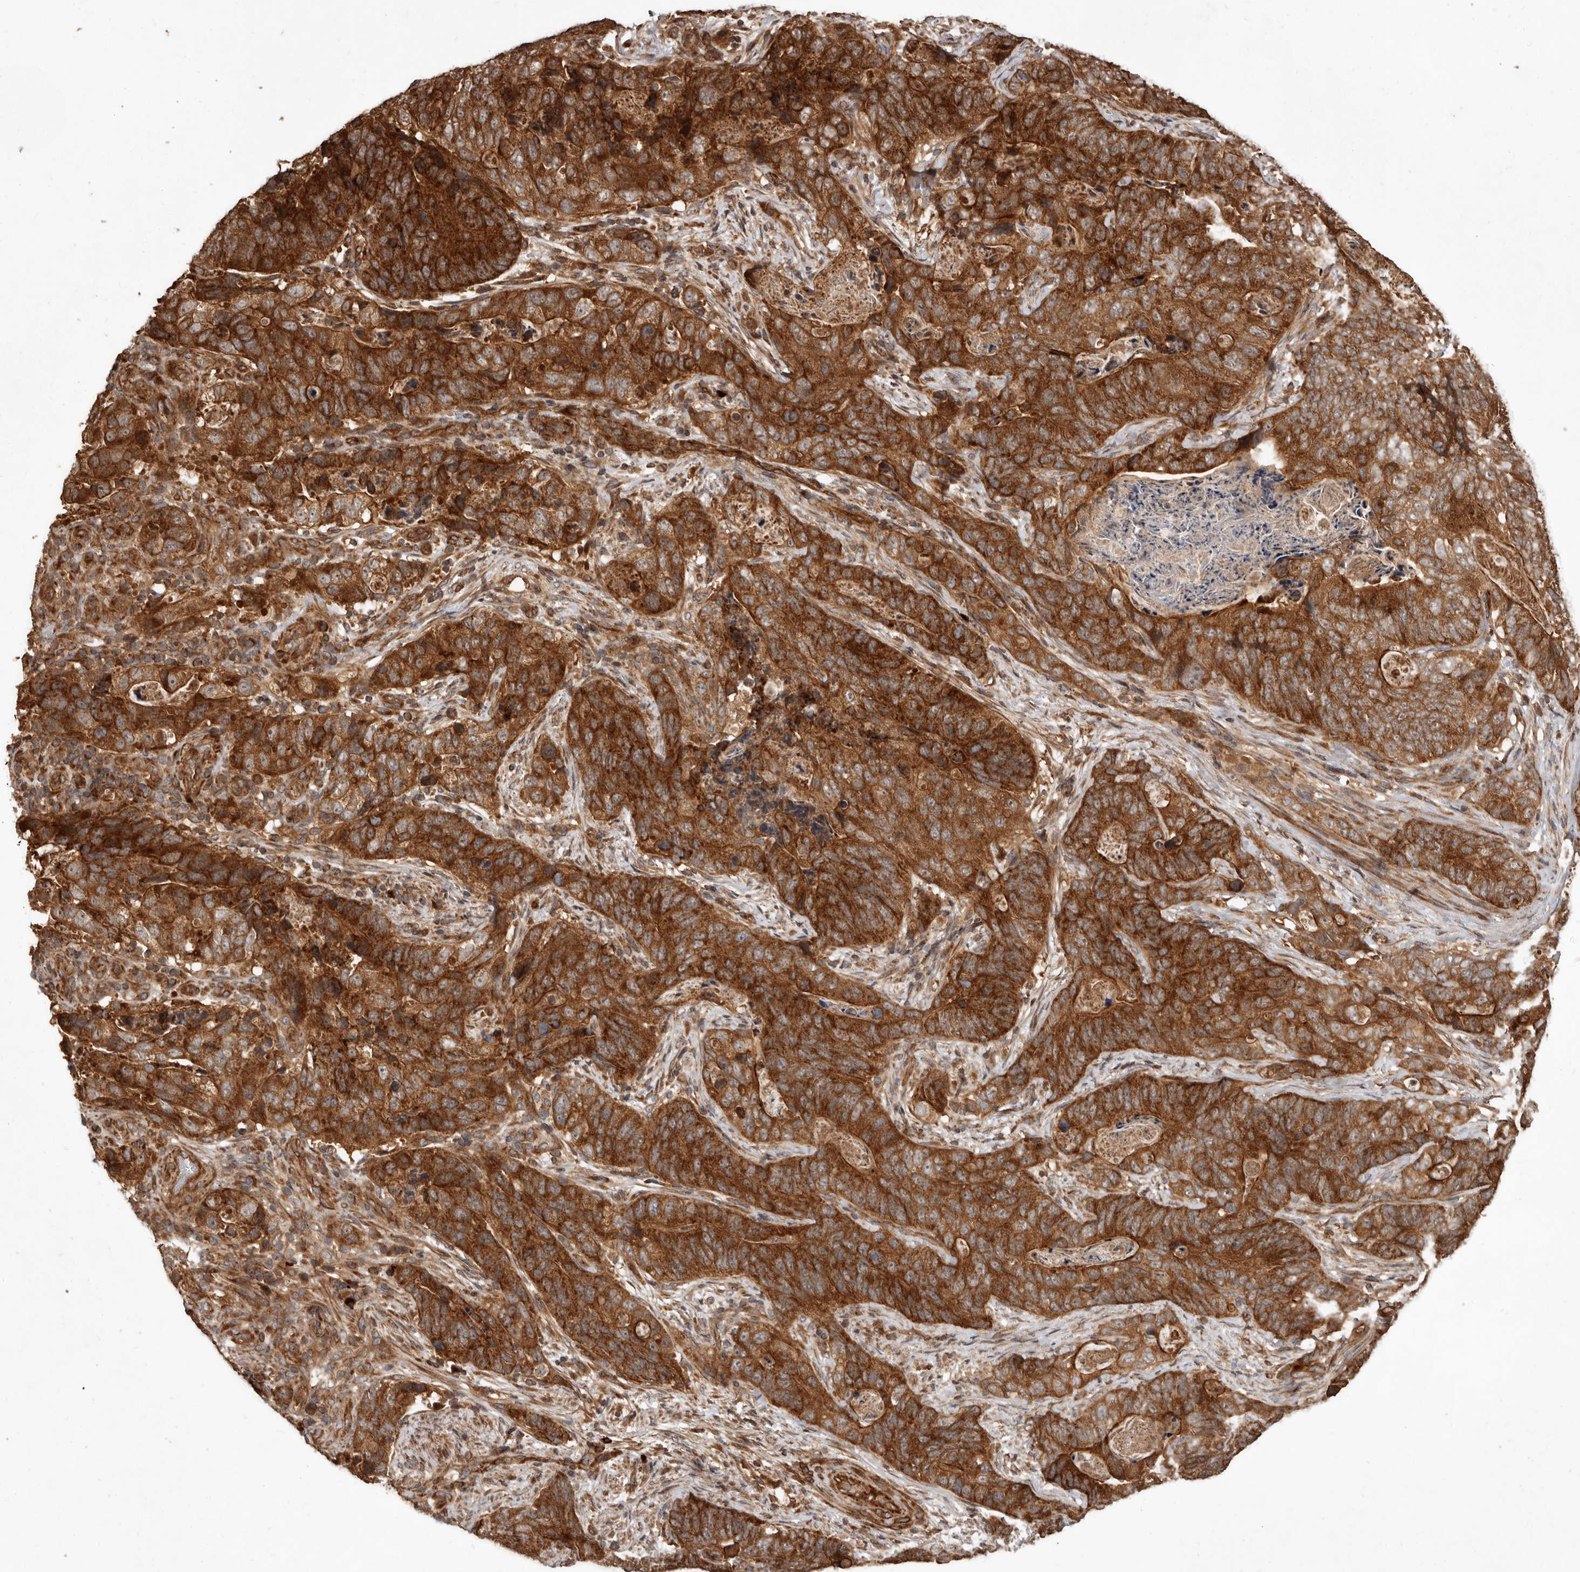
{"staining": {"intensity": "strong", "quantity": ">75%", "location": "cytoplasmic/membranous"}, "tissue": "stomach cancer", "cell_type": "Tumor cells", "image_type": "cancer", "snomed": [{"axis": "morphology", "description": "Normal tissue, NOS"}, {"axis": "morphology", "description": "Adenocarcinoma, NOS"}, {"axis": "topography", "description": "Stomach"}], "caption": "An IHC photomicrograph of tumor tissue is shown. Protein staining in brown labels strong cytoplasmic/membranous positivity in stomach cancer (adenocarcinoma) within tumor cells.", "gene": "STK36", "patient": {"sex": "female", "age": 89}}